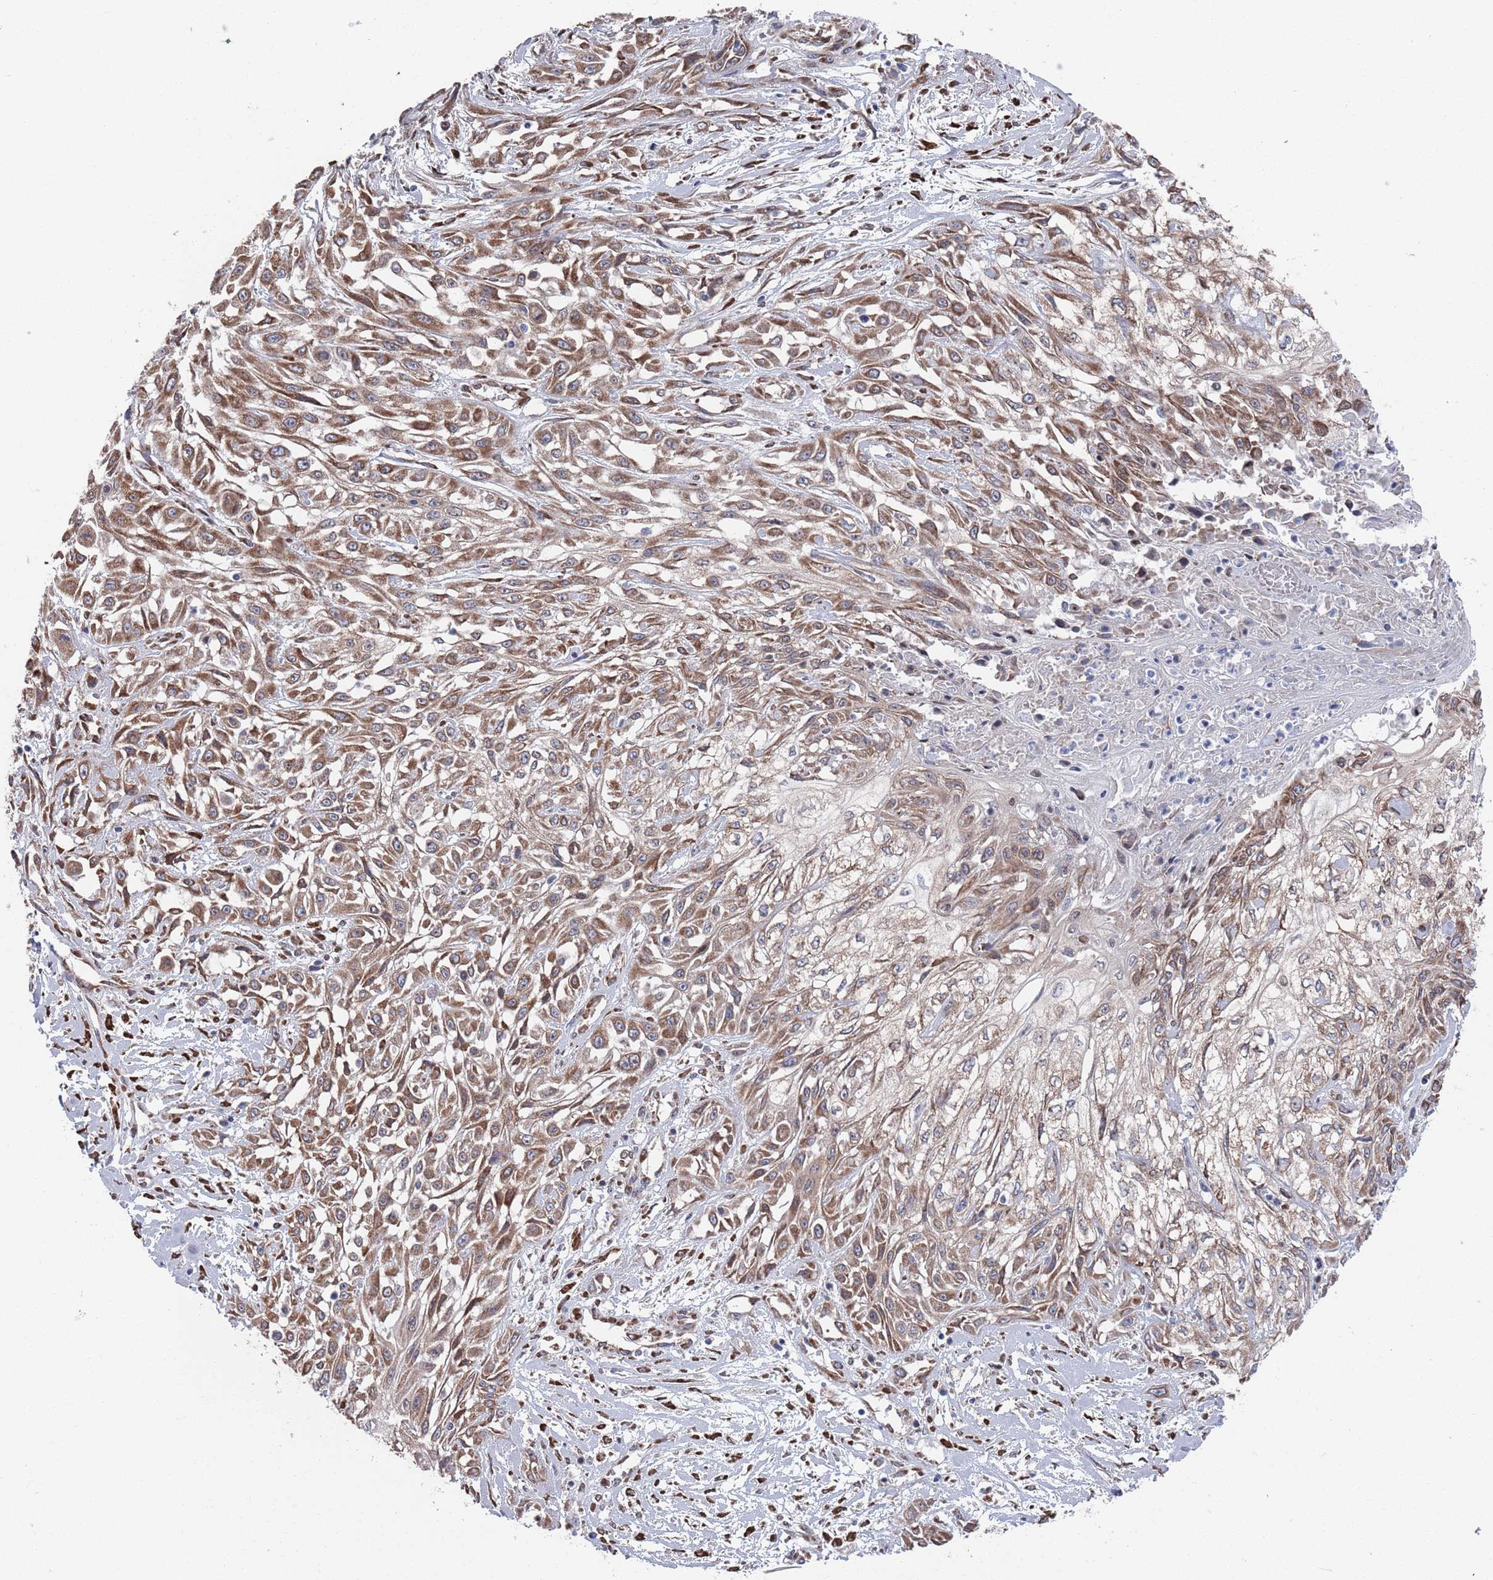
{"staining": {"intensity": "moderate", "quantity": ">75%", "location": "cytoplasmic/membranous"}, "tissue": "skin cancer", "cell_type": "Tumor cells", "image_type": "cancer", "snomed": [{"axis": "morphology", "description": "Squamous cell carcinoma, NOS"}, {"axis": "morphology", "description": "Squamous cell carcinoma, metastatic, NOS"}, {"axis": "topography", "description": "Skin"}, {"axis": "topography", "description": "Lymph node"}], "caption": "Human skin cancer stained with a brown dye demonstrates moderate cytoplasmic/membranous positive positivity in about >75% of tumor cells.", "gene": "CCDC106", "patient": {"sex": "male", "age": 75}}